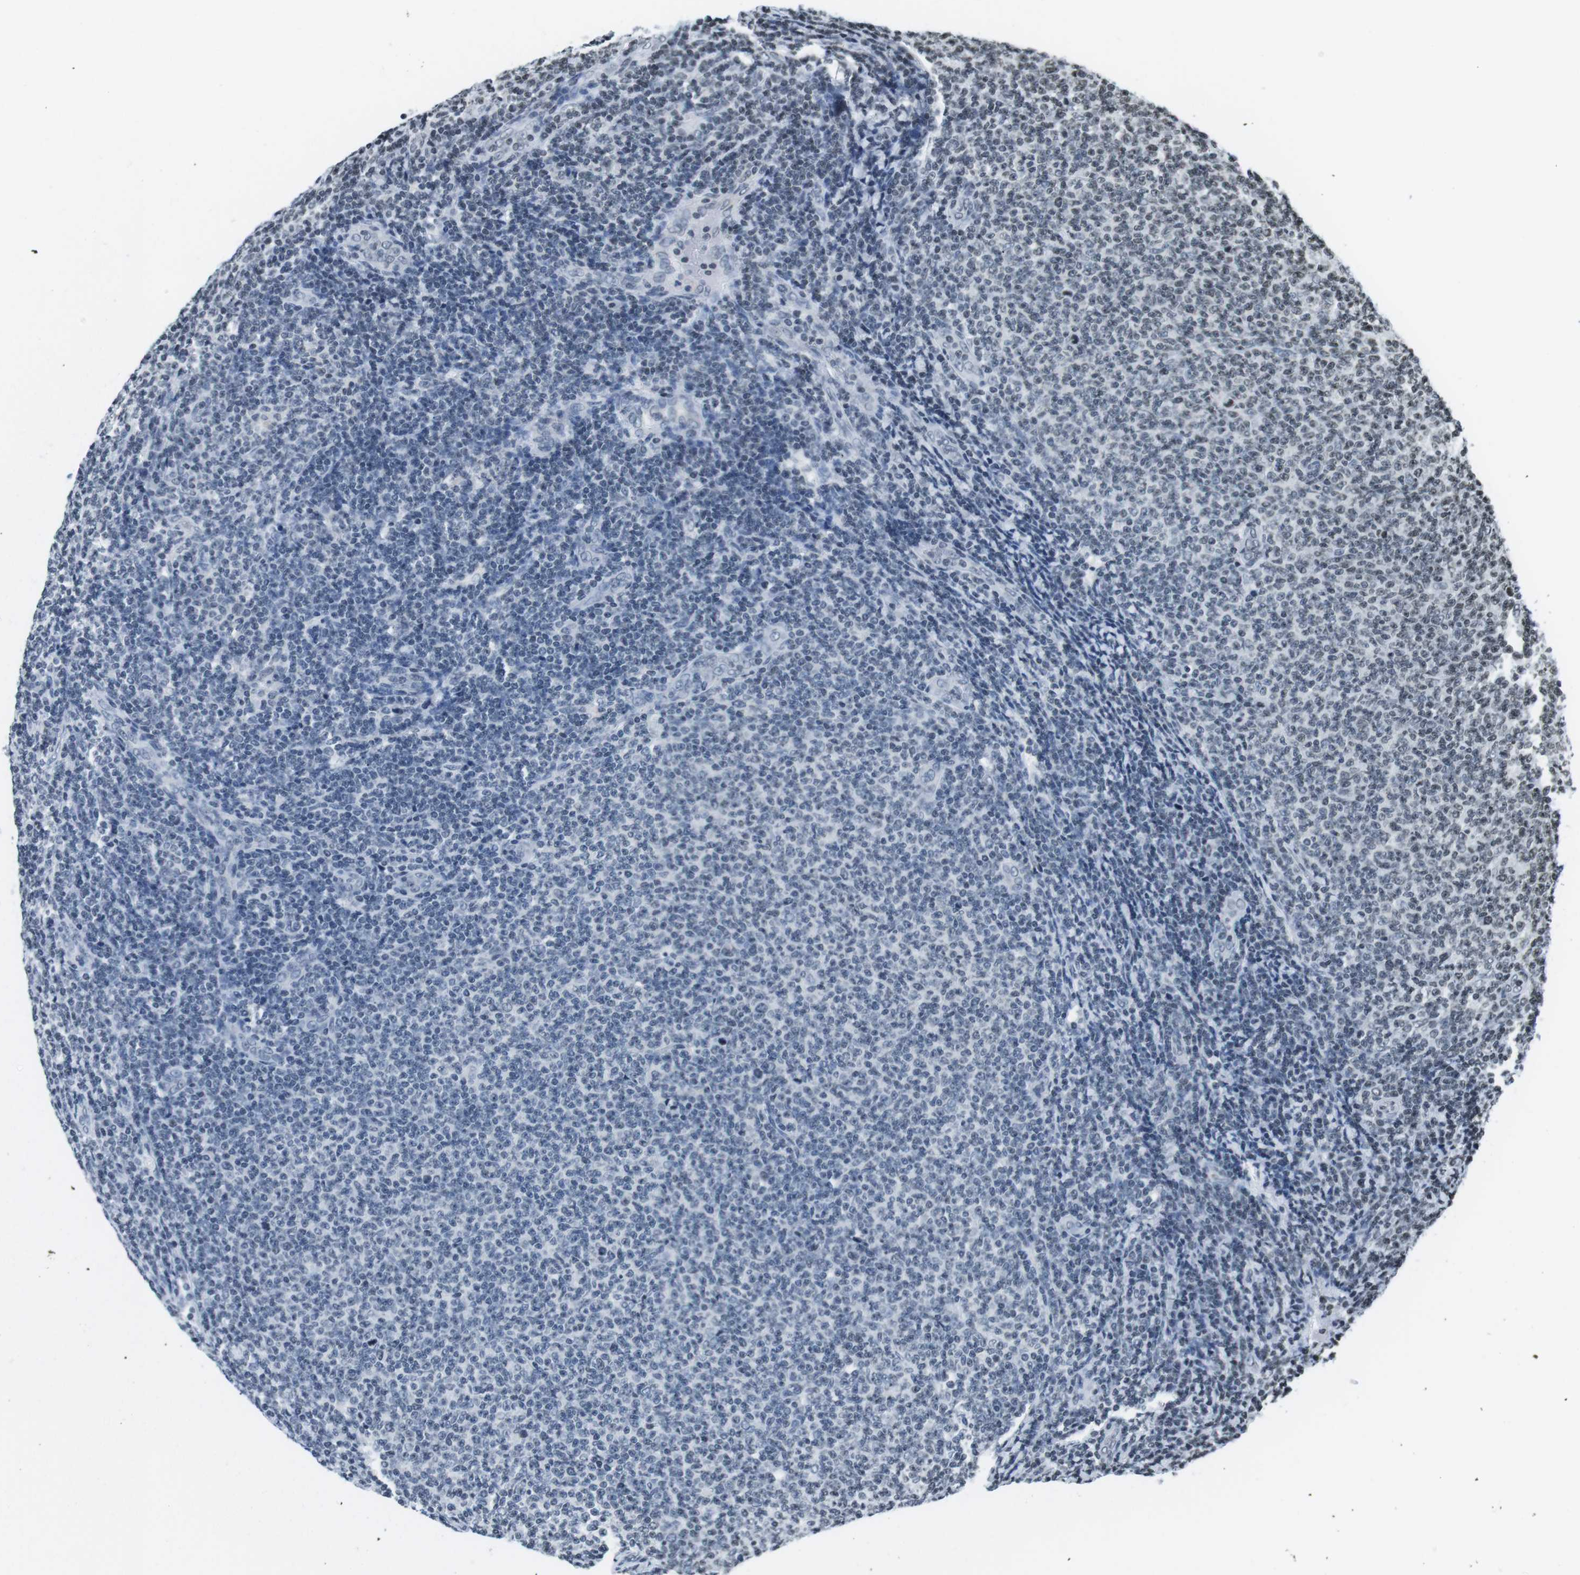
{"staining": {"intensity": "weak", "quantity": "<25%", "location": "nuclear"}, "tissue": "lymphoma", "cell_type": "Tumor cells", "image_type": "cancer", "snomed": [{"axis": "morphology", "description": "Malignant lymphoma, non-Hodgkin's type, Low grade"}, {"axis": "topography", "description": "Lymph node"}], "caption": "This is an IHC histopathology image of human low-grade malignant lymphoma, non-Hodgkin's type. There is no positivity in tumor cells.", "gene": "E2F2", "patient": {"sex": "male", "age": 66}}